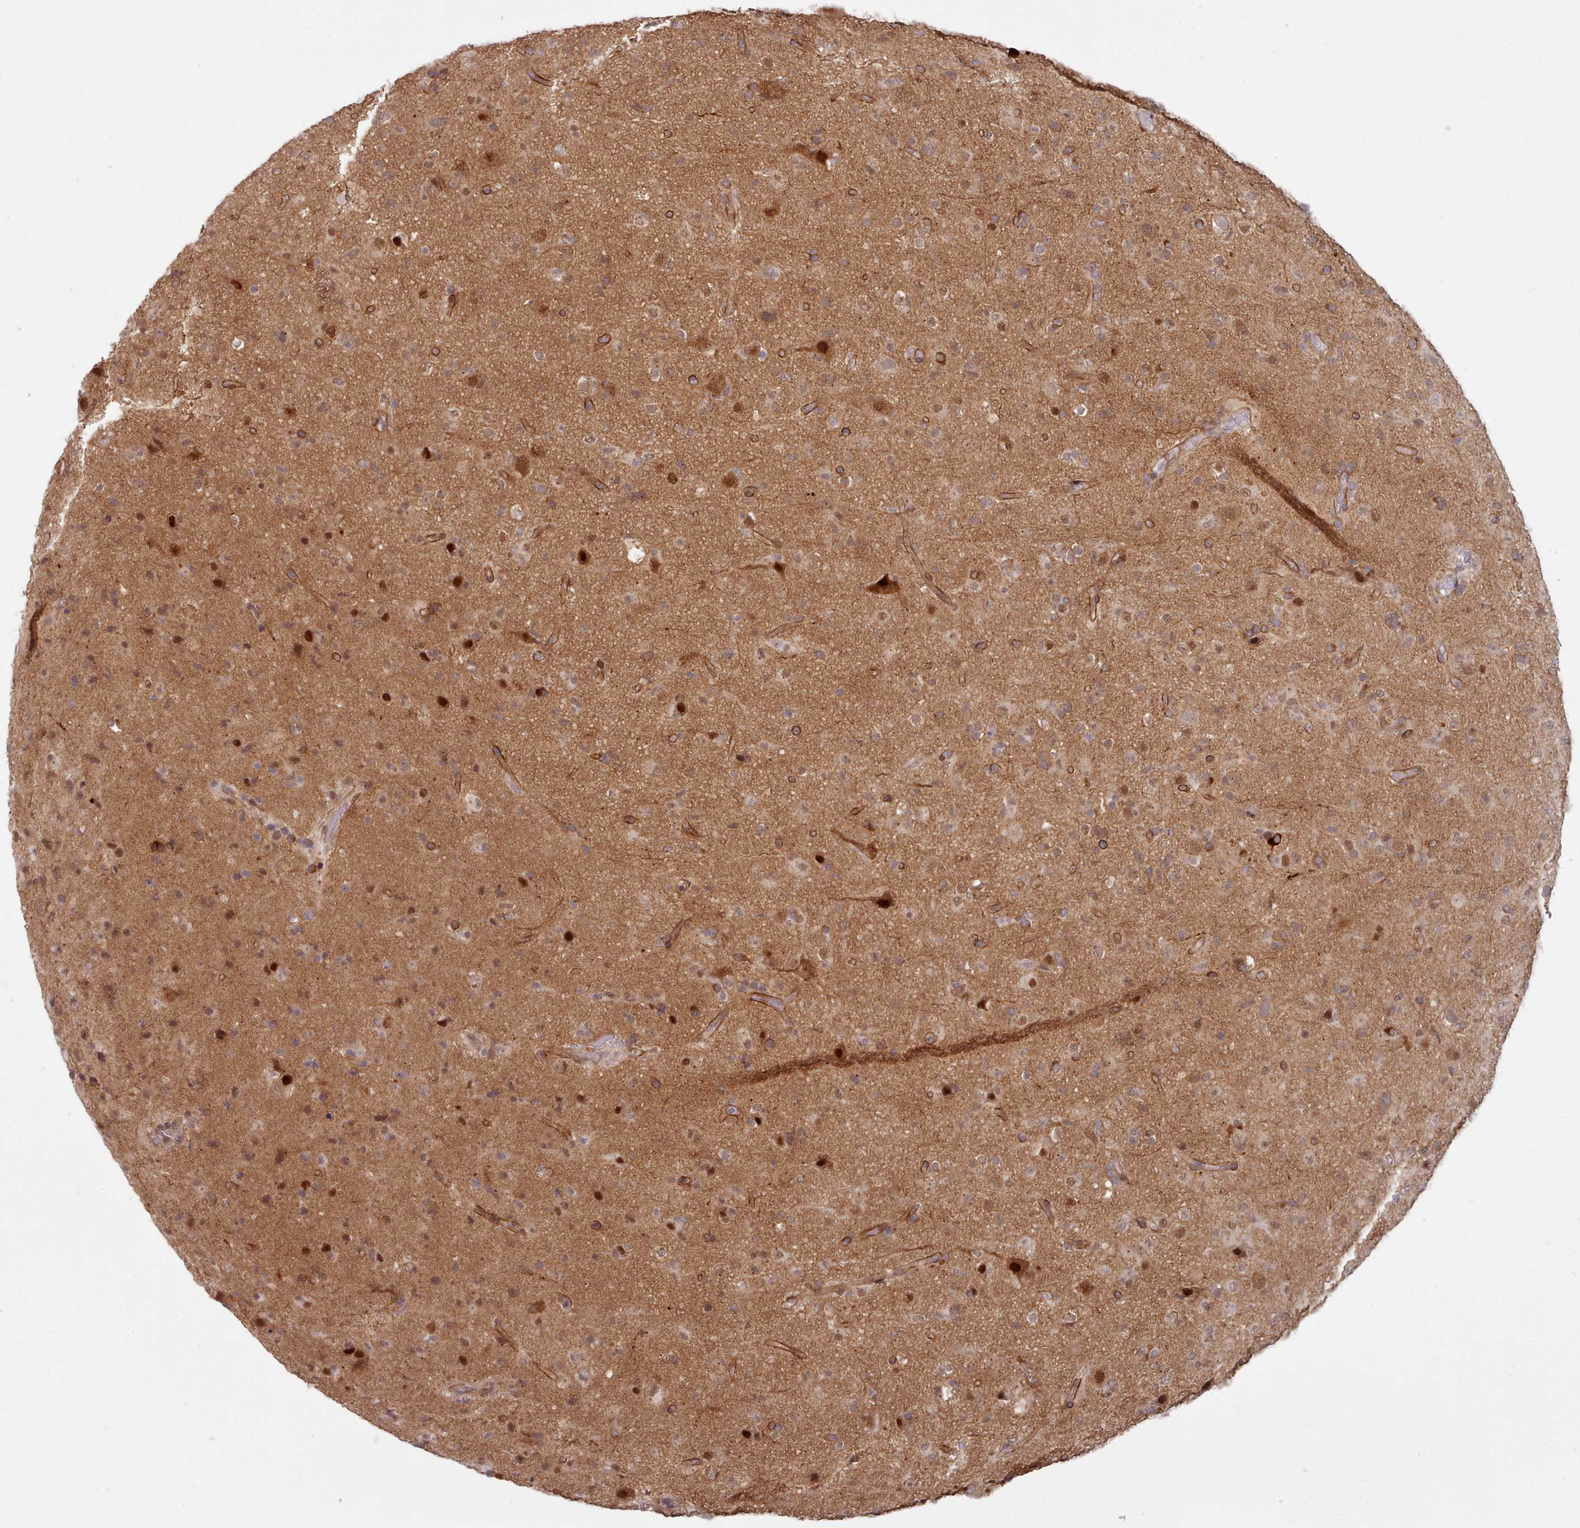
{"staining": {"intensity": "weak", "quantity": "25%-75%", "location": "cytoplasmic/membranous,nuclear"}, "tissue": "glioma", "cell_type": "Tumor cells", "image_type": "cancer", "snomed": [{"axis": "morphology", "description": "Glioma, malignant, Low grade"}, {"axis": "topography", "description": "Brain"}], "caption": "Tumor cells exhibit low levels of weak cytoplasmic/membranous and nuclear expression in about 25%-75% of cells in glioma.", "gene": "CES3", "patient": {"sex": "male", "age": 65}}